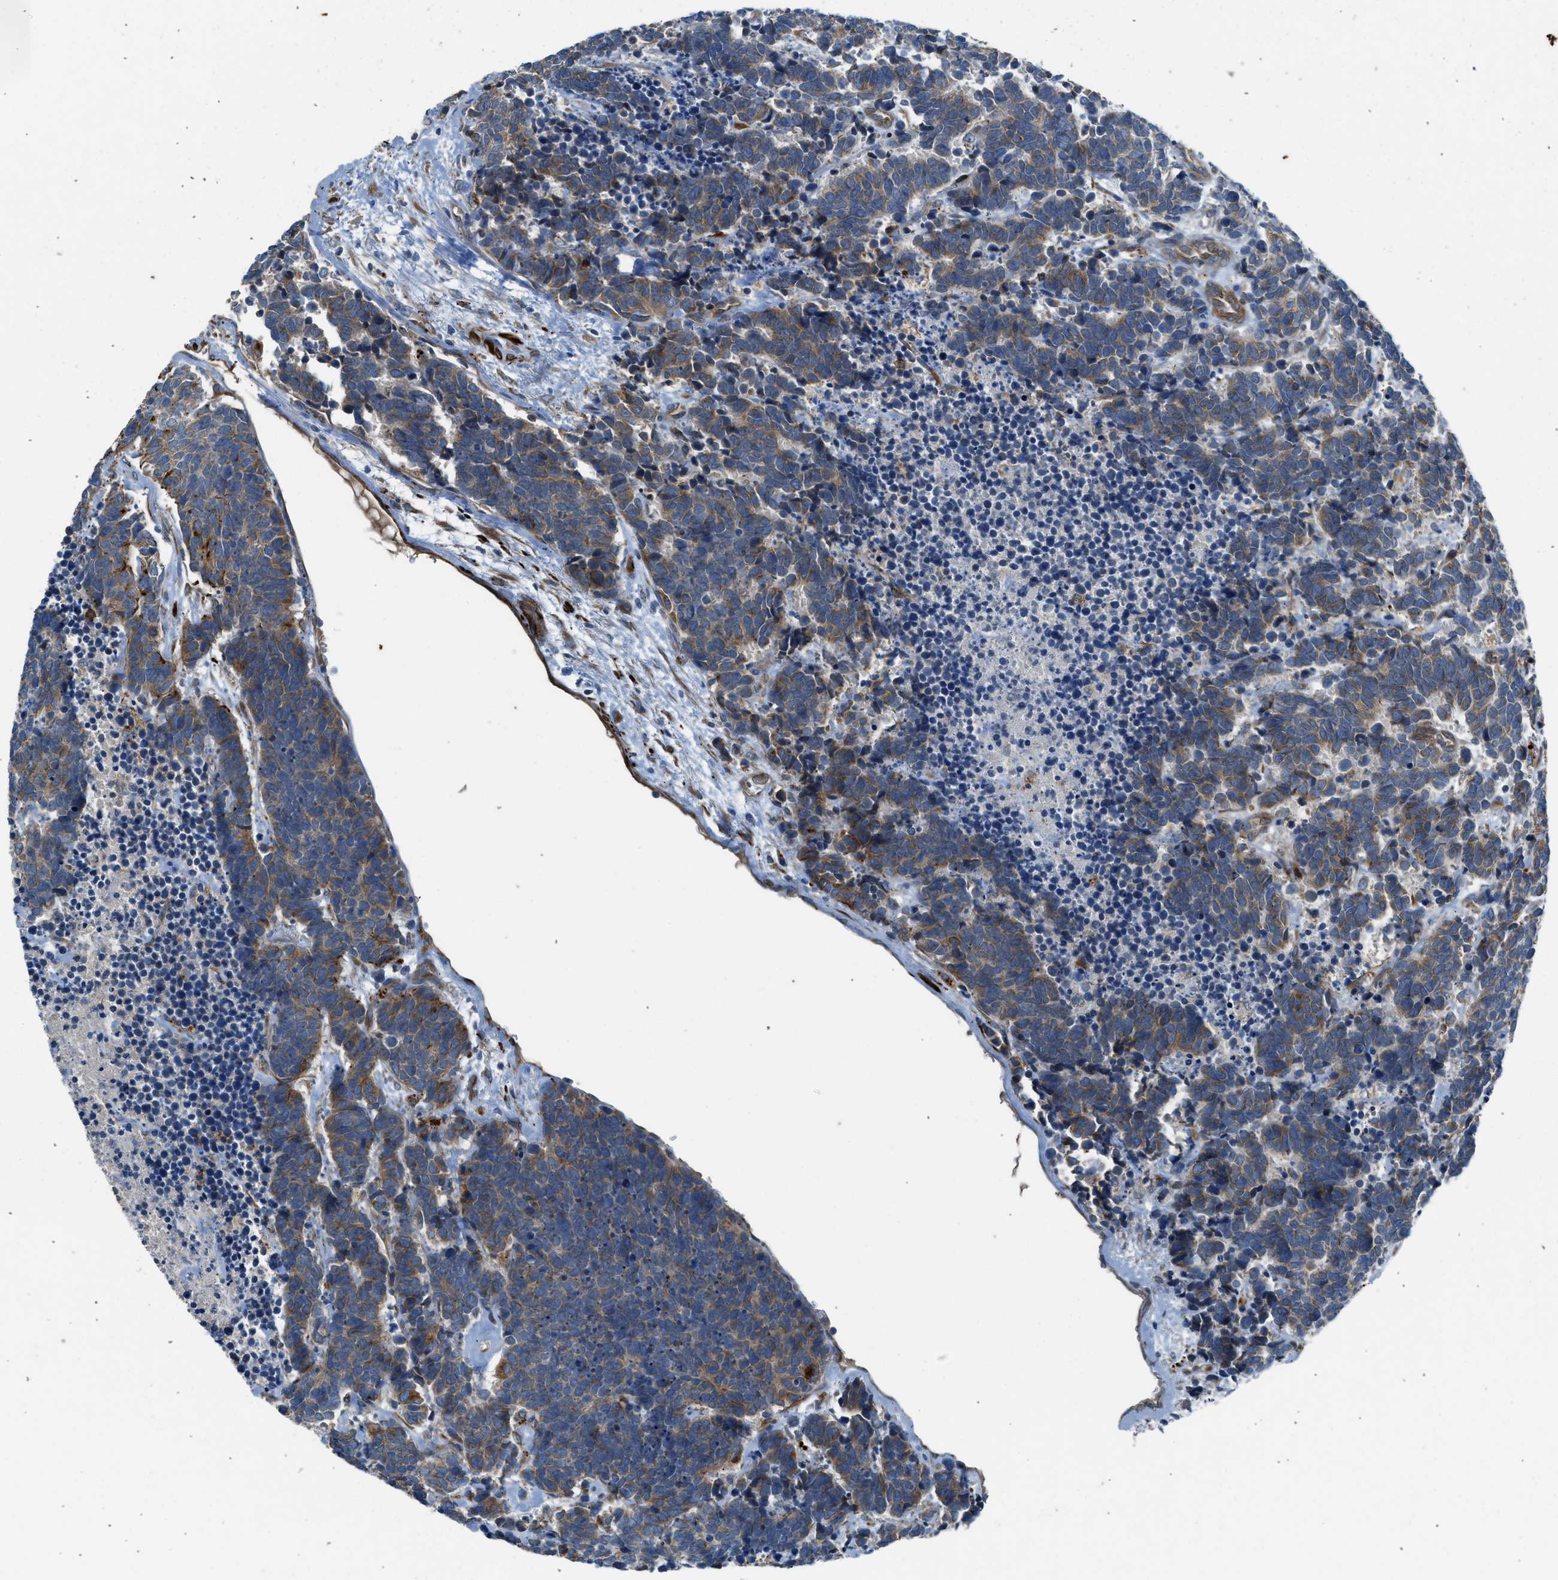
{"staining": {"intensity": "weak", "quantity": ">75%", "location": "cytoplasmic/membranous"}, "tissue": "carcinoid", "cell_type": "Tumor cells", "image_type": "cancer", "snomed": [{"axis": "morphology", "description": "Carcinoma, NOS"}, {"axis": "morphology", "description": "Carcinoid, malignant, NOS"}, {"axis": "topography", "description": "Urinary bladder"}], "caption": "DAB immunohistochemical staining of carcinoid displays weak cytoplasmic/membranous protein expression in approximately >75% of tumor cells. (Brightfield microscopy of DAB IHC at high magnification).", "gene": "LMBR1", "patient": {"sex": "male", "age": 57}}